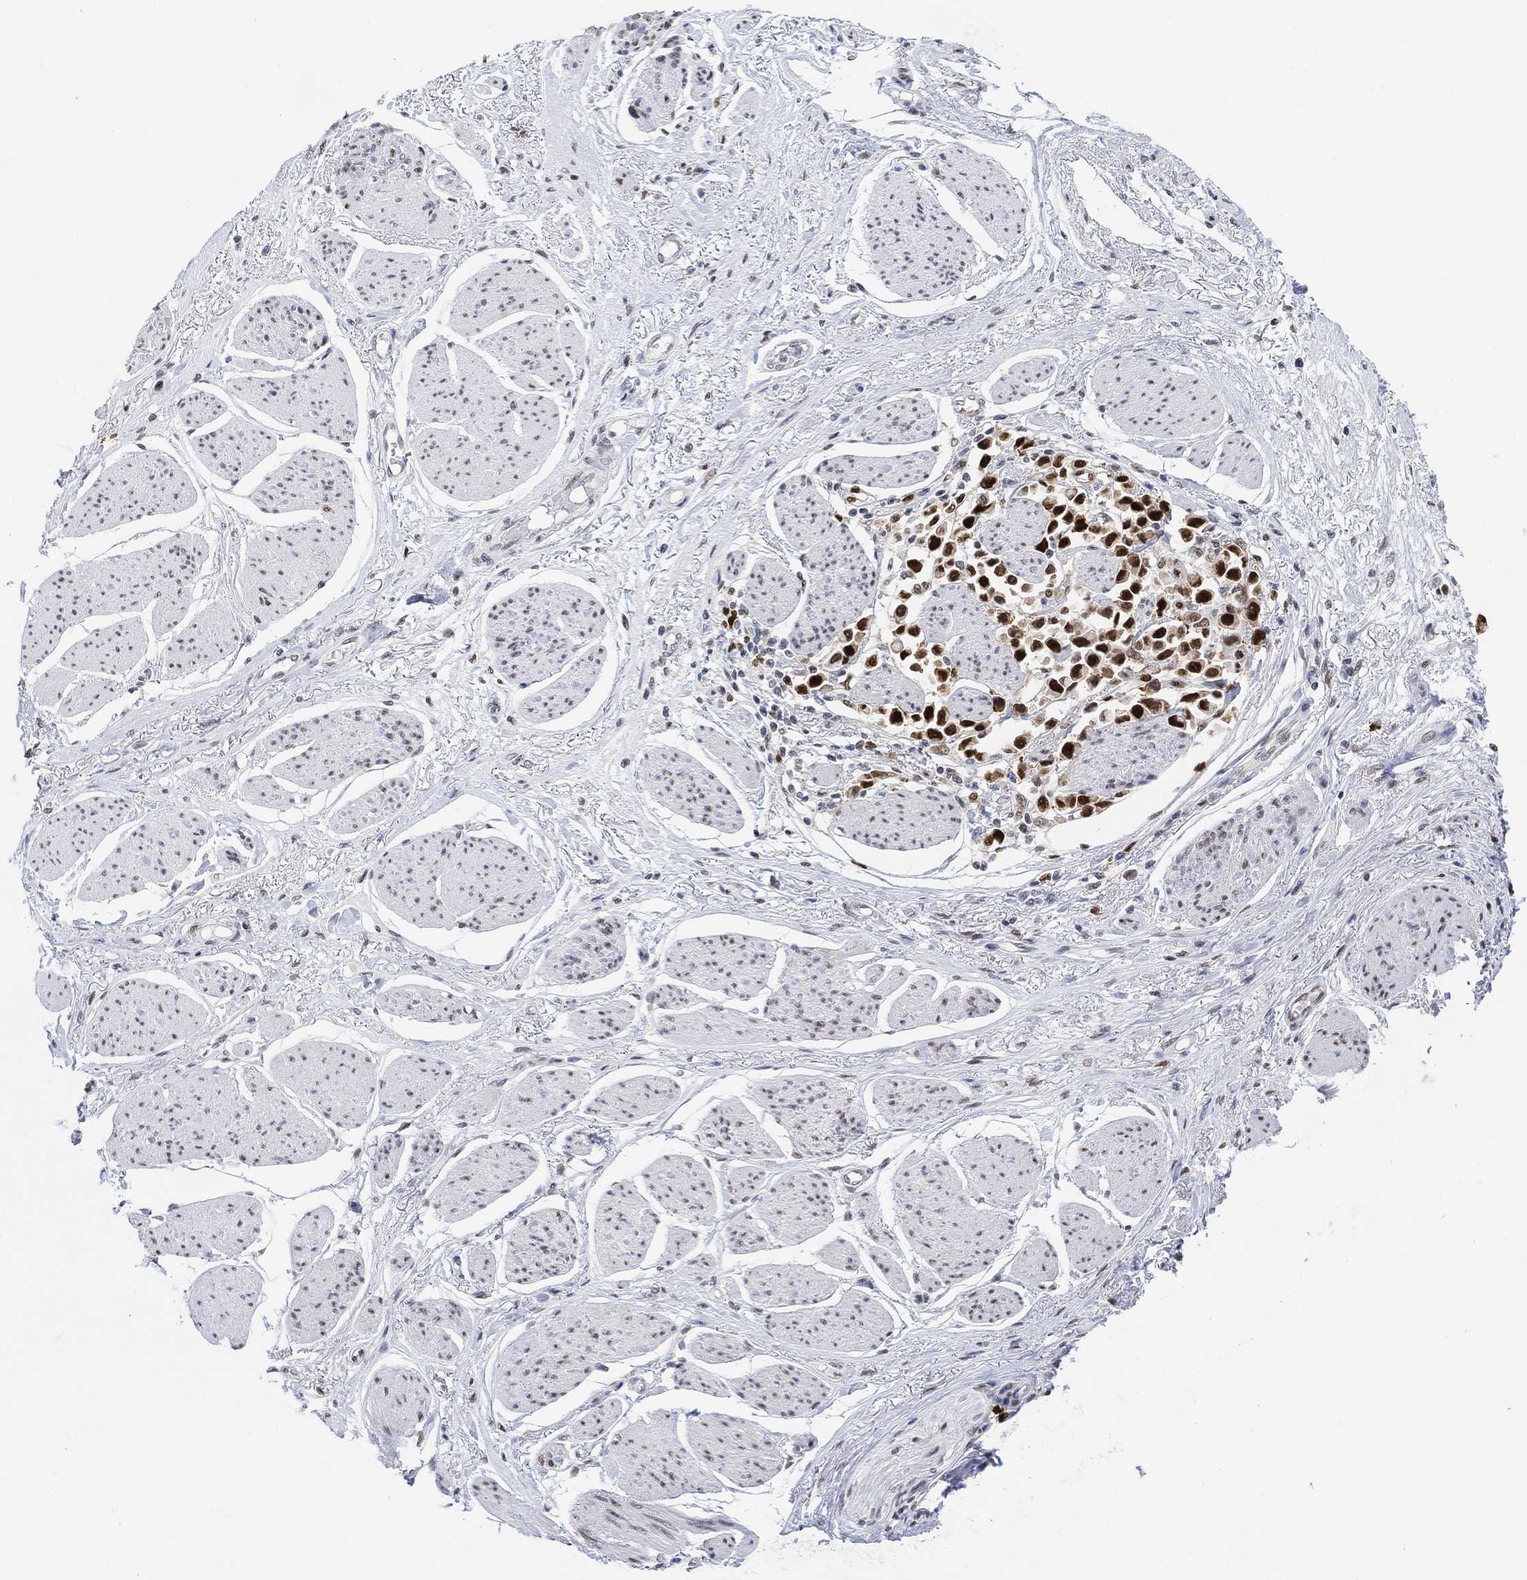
{"staining": {"intensity": "strong", "quantity": ">75%", "location": "nuclear"}, "tissue": "stomach cancer", "cell_type": "Tumor cells", "image_type": "cancer", "snomed": [{"axis": "morphology", "description": "Adenocarcinoma, NOS"}, {"axis": "topography", "description": "Stomach"}], "caption": "Immunohistochemical staining of stomach cancer (adenocarcinoma) reveals high levels of strong nuclear staining in about >75% of tumor cells.", "gene": "RAD54L2", "patient": {"sex": "female", "age": 81}}